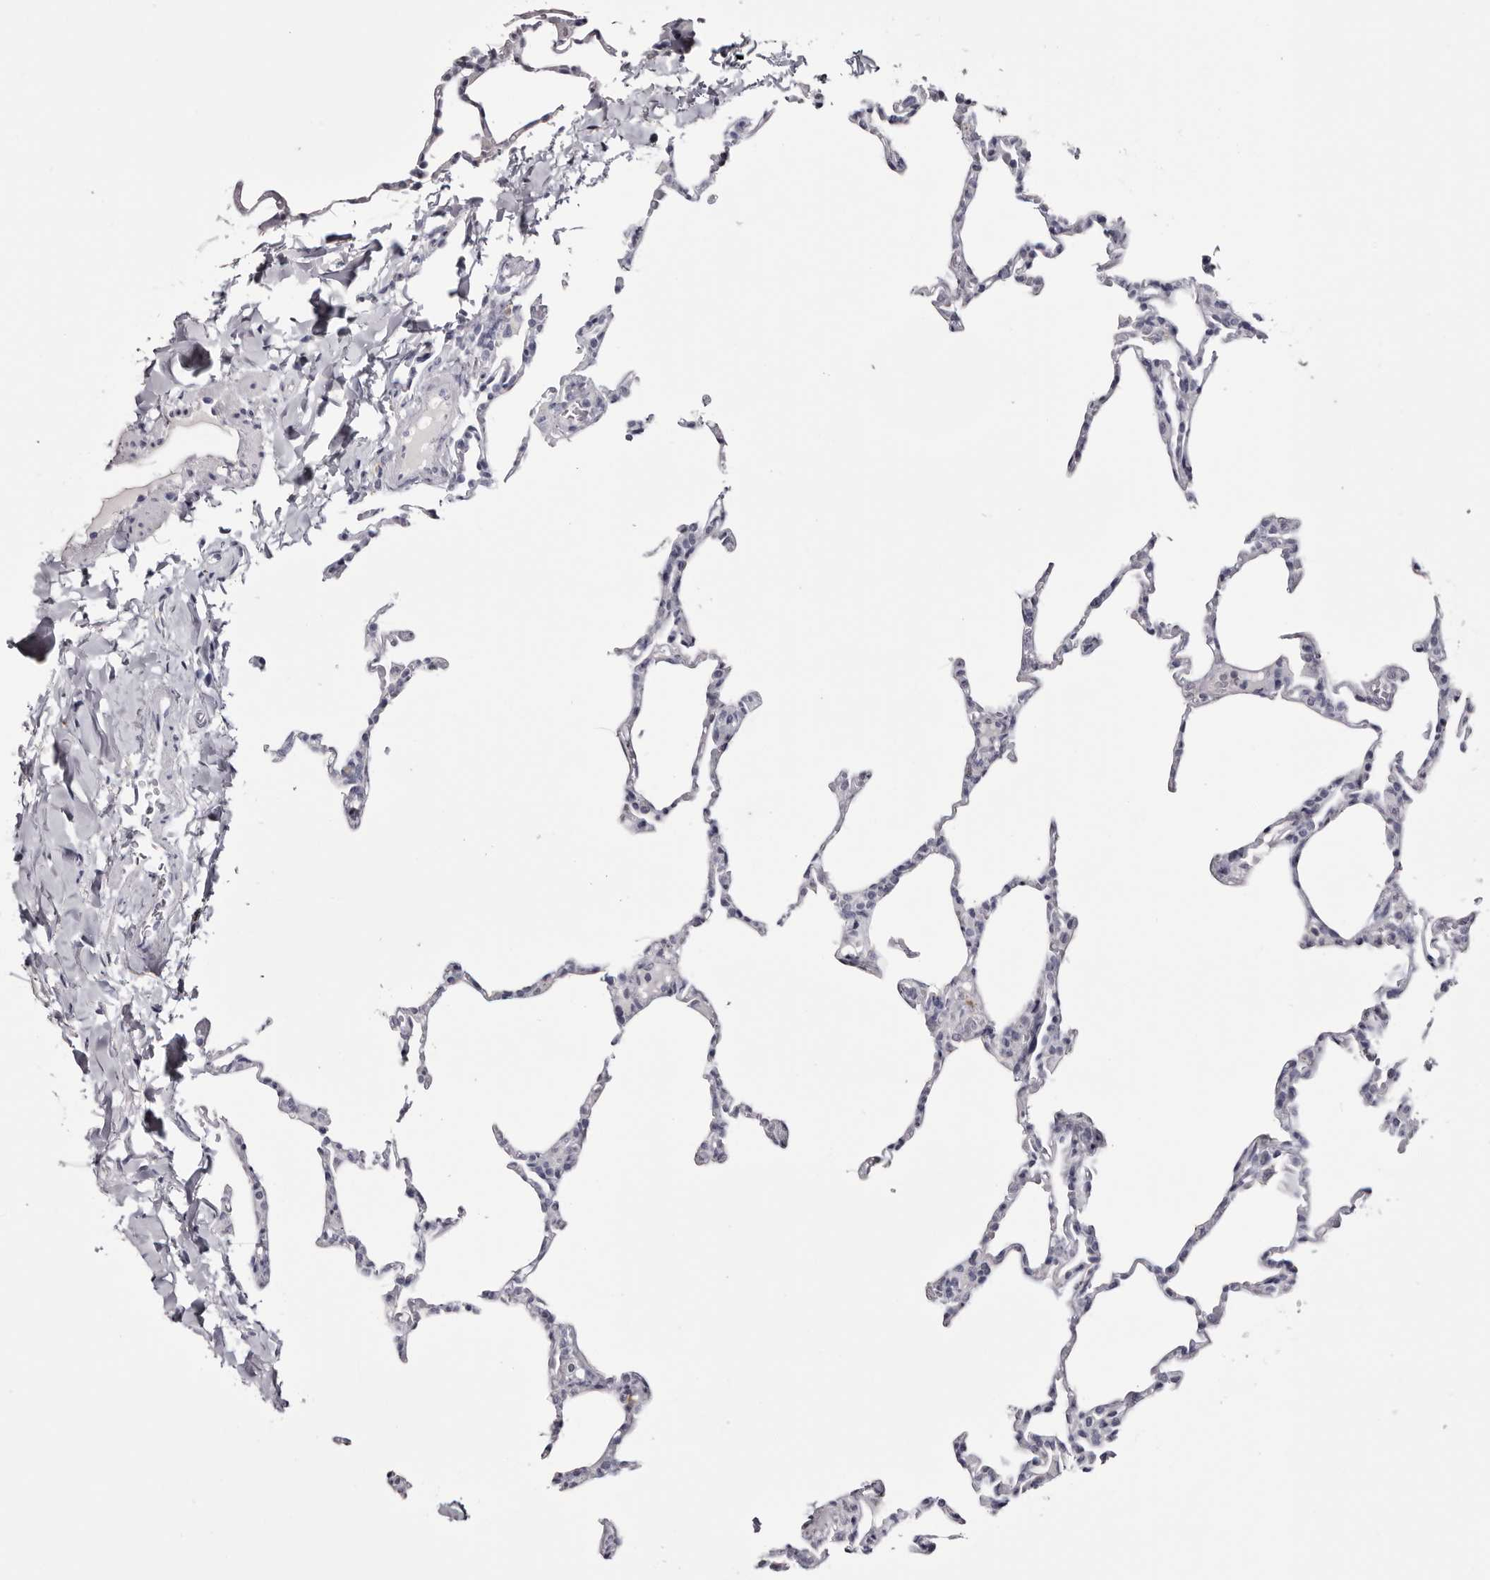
{"staining": {"intensity": "negative", "quantity": "none", "location": "none"}, "tissue": "lung", "cell_type": "Alveolar cells", "image_type": "normal", "snomed": [{"axis": "morphology", "description": "Normal tissue, NOS"}, {"axis": "topography", "description": "Lung"}], "caption": "This is an IHC photomicrograph of benign human lung. There is no expression in alveolar cells.", "gene": "CA6", "patient": {"sex": "male", "age": 20}}